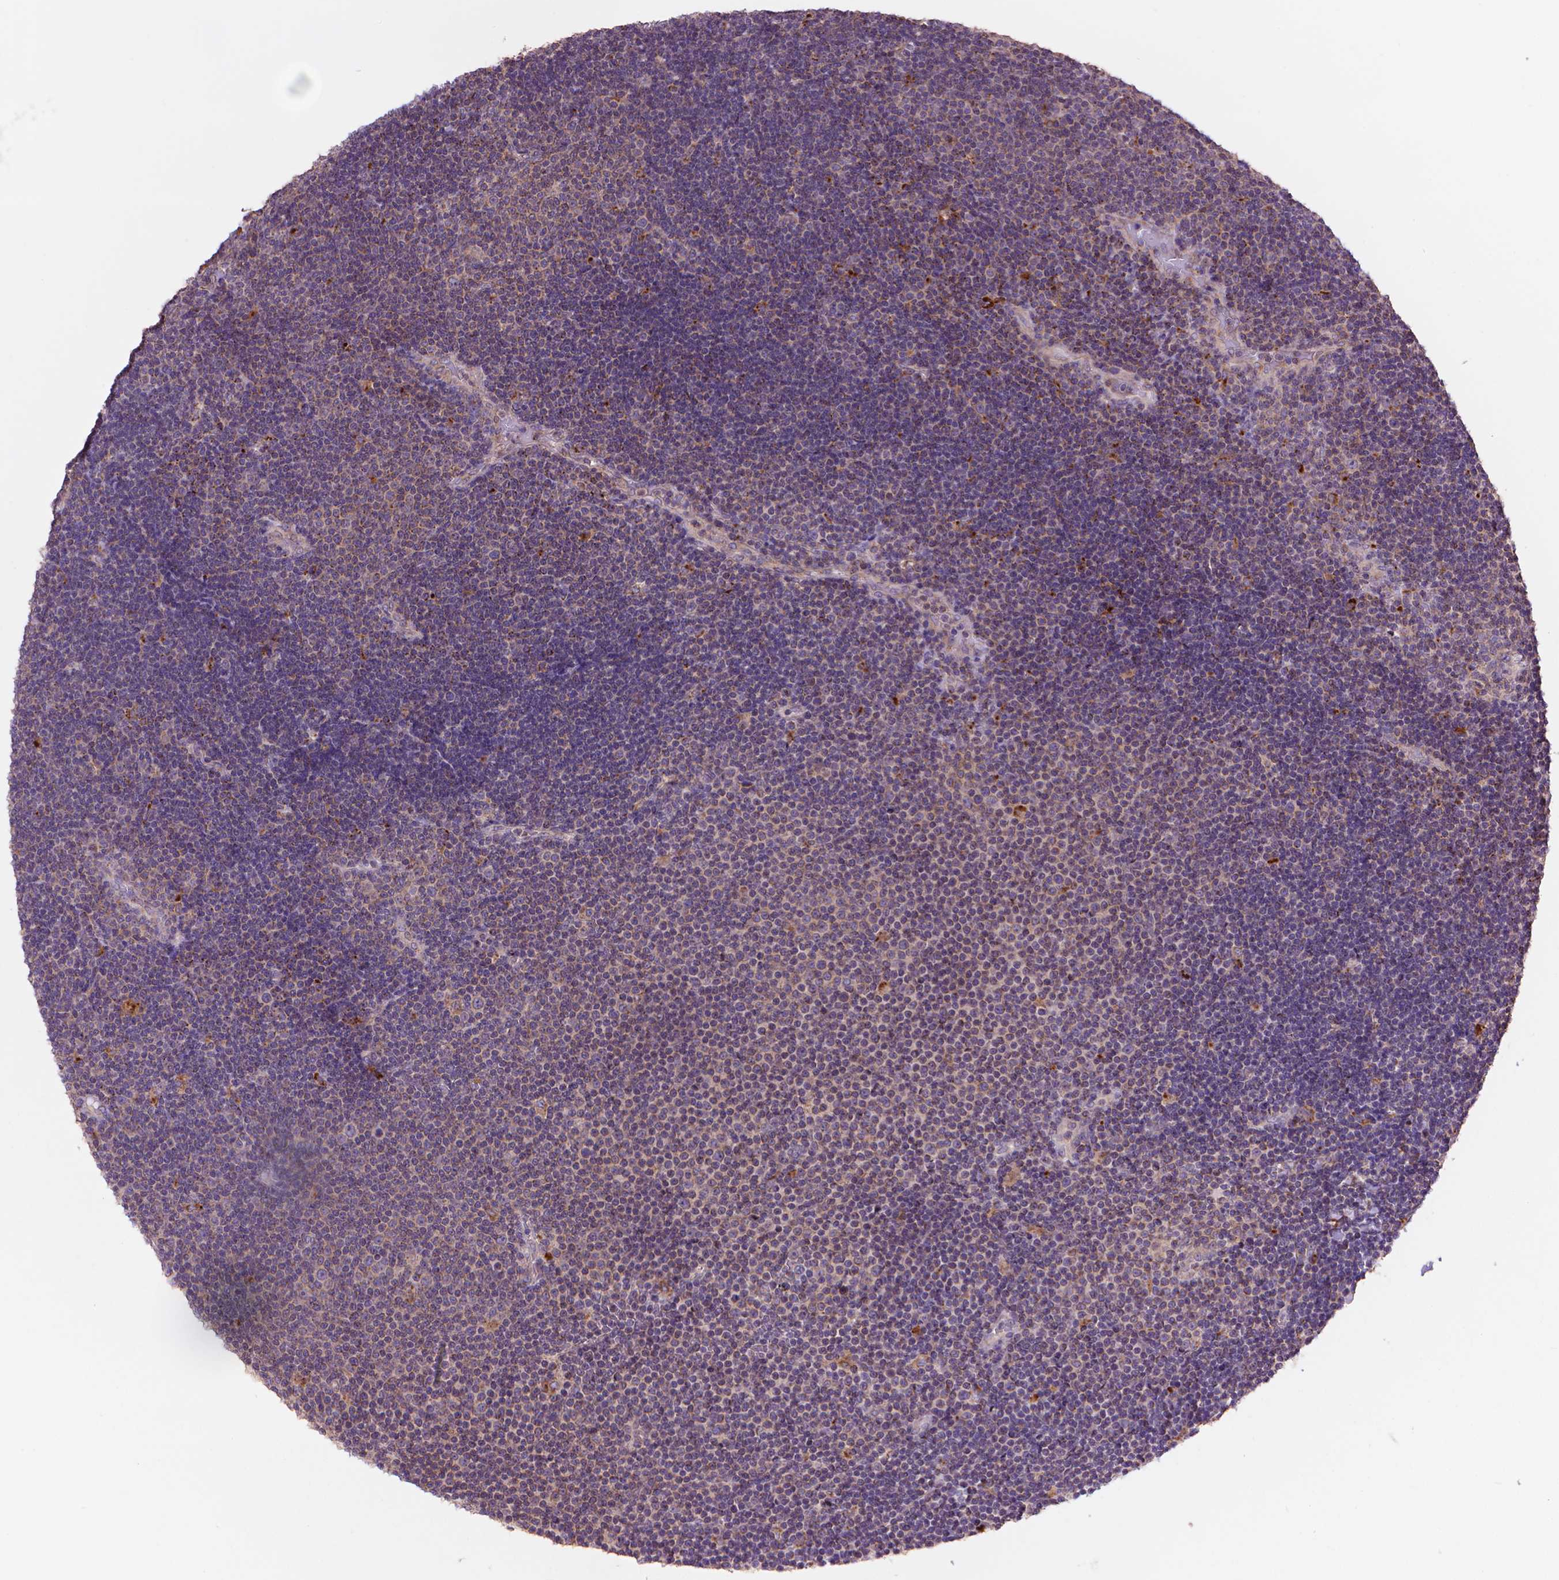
{"staining": {"intensity": "weak", "quantity": "25%-75%", "location": "cytoplasmic/membranous"}, "tissue": "lymphoma", "cell_type": "Tumor cells", "image_type": "cancer", "snomed": [{"axis": "morphology", "description": "Malignant lymphoma, non-Hodgkin's type, Low grade"}, {"axis": "topography", "description": "Brain"}], "caption": "Tumor cells reveal weak cytoplasmic/membranous expression in approximately 25%-75% of cells in lymphoma. (brown staining indicates protein expression, while blue staining denotes nuclei).", "gene": "GLB1", "patient": {"sex": "female", "age": 66}}